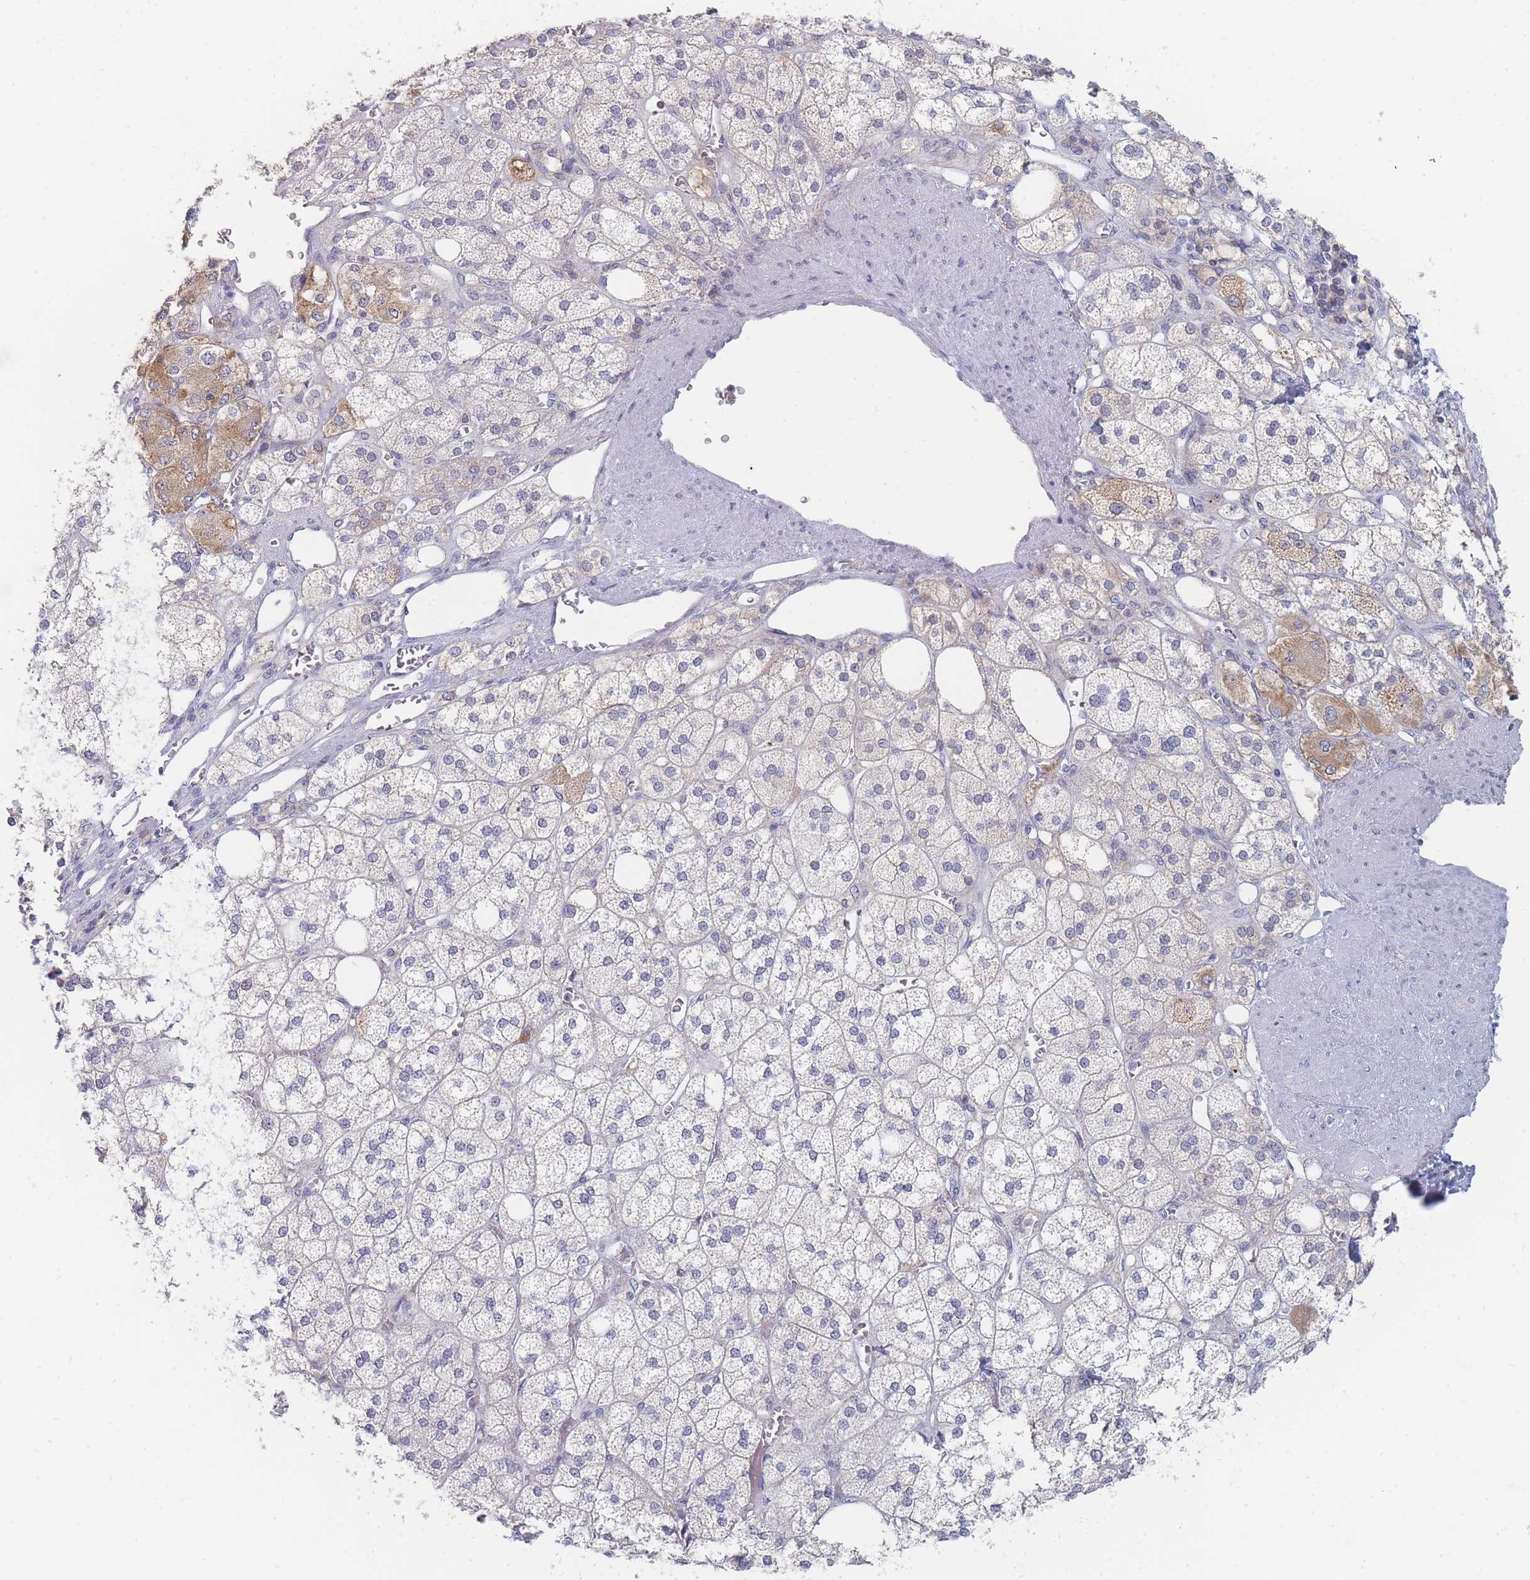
{"staining": {"intensity": "moderate", "quantity": "<25%", "location": "cytoplasmic/membranous"}, "tissue": "adrenal gland", "cell_type": "Glandular cells", "image_type": "normal", "snomed": [{"axis": "morphology", "description": "Normal tissue, NOS"}, {"axis": "topography", "description": "Adrenal gland"}], "caption": "The micrograph displays immunohistochemical staining of benign adrenal gland. There is moderate cytoplasmic/membranous expression is appreciated in about <25% of glandular cells.", "gene": "PPP6C", "patient": {"sex": "male", "age": 61}}